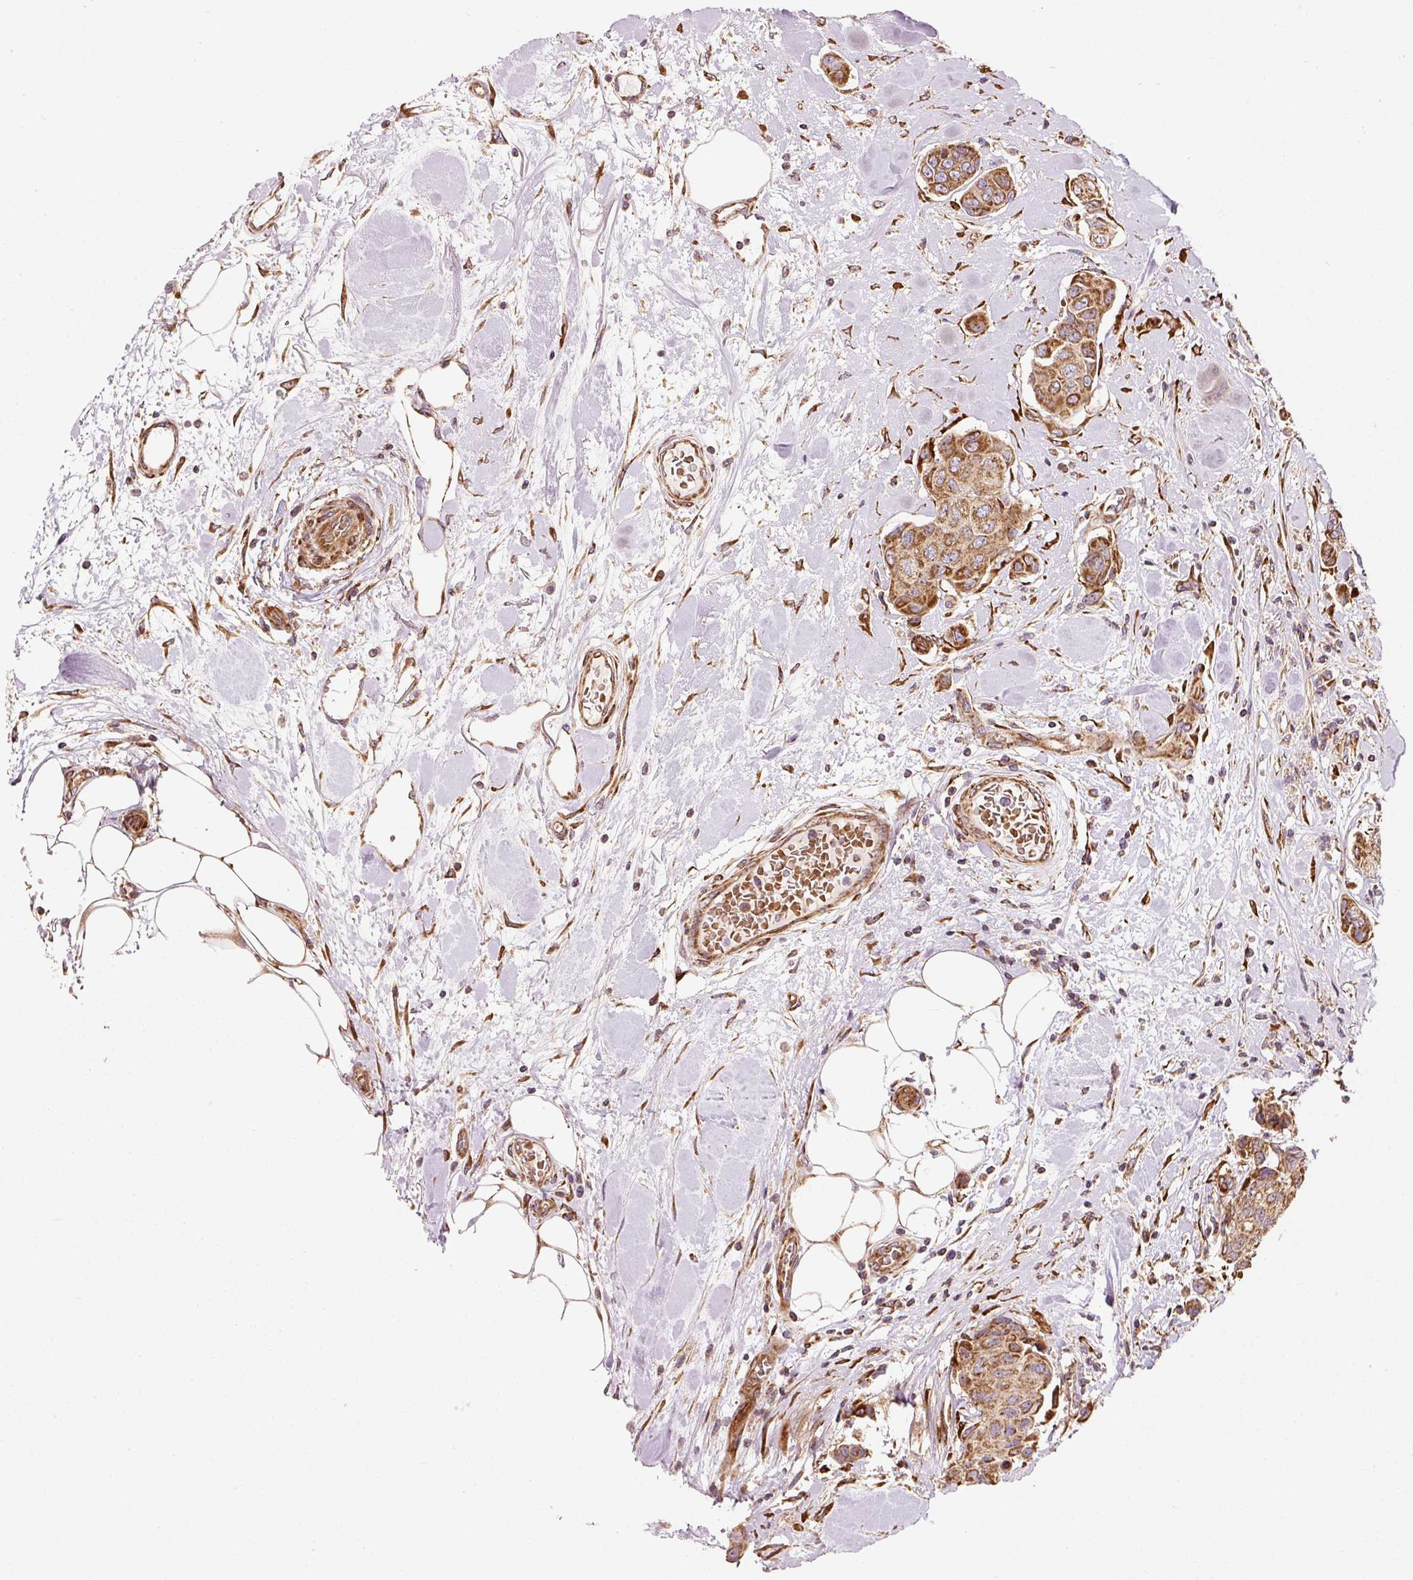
{"staining": {"intensity": "moderate", "quantity": ">75%", "location": "cytoplasmic/membranous"}, "tissue": "breast cancer", "cell_type": "Tumor cells", "image_type": "cancer", "snomed": [{"axis": "morphology", "description": "Duct carcinoma"}, {"axis": "topography", "description": "Breast"}, {"axis": "topography", "description": "Lymph node"}], "caption": "There is medium levels of moderate cytoplasmic/membranous staining in tumor cells of breast infiltrating ductal carcinoma, as demonstrated by immunohistochemical staining (brown color).", "gene": "ISCU", "patient": {"sex": "female", "age": 80}}